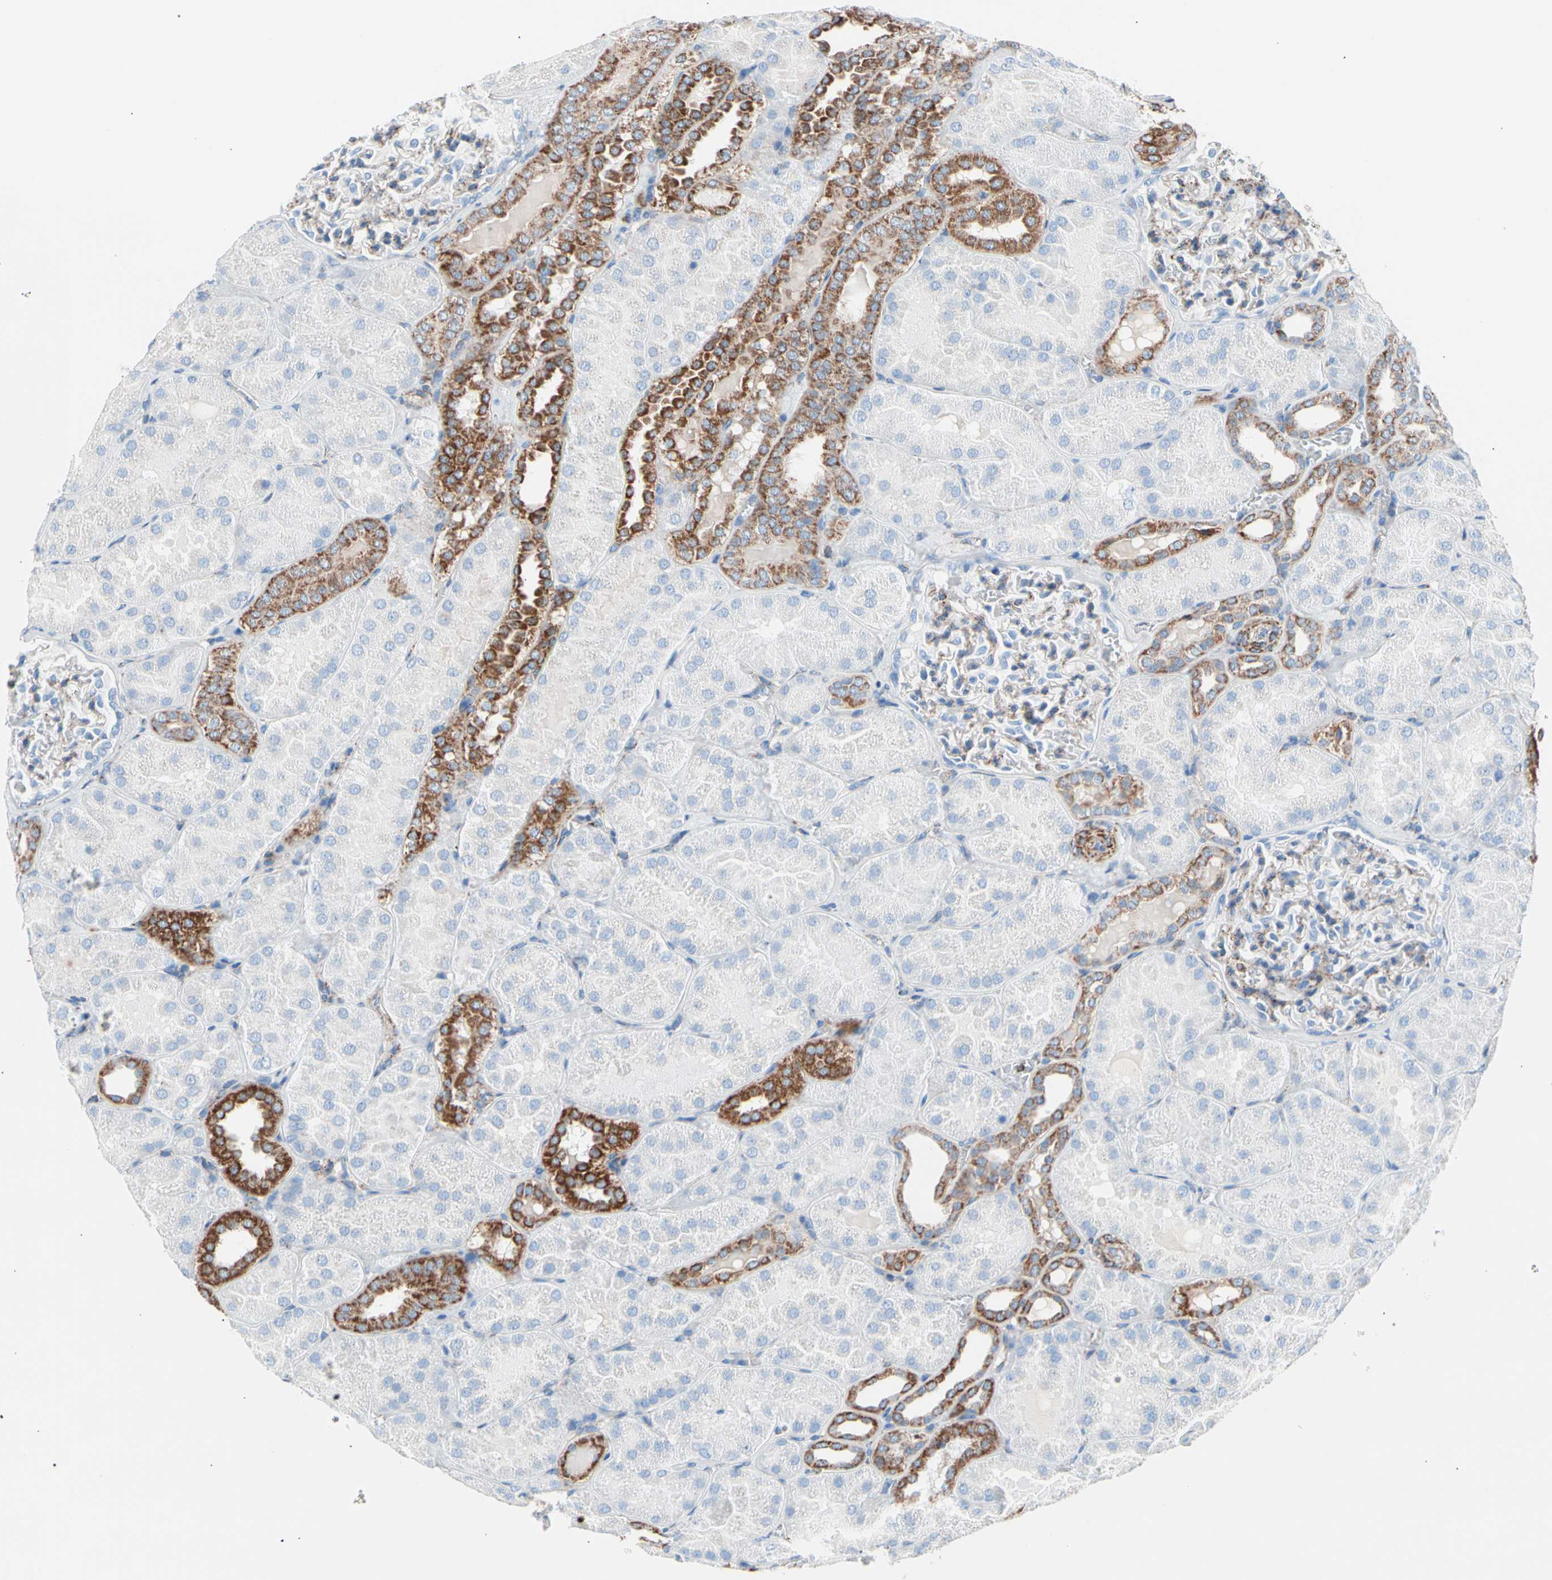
{"staining": {"intensity": "weak", "quantity": "<25%", "location": "cytoplasmic/membranous"}, "tissue": "kidney", "cell_type": "Cells in glomeruli", "image_type": "normal", "snomed": [{"axis": "morphology", "description": "Normal tissue, NOS"}, {"axis": "topography", "description": "Kidney"}], "caption": "This is an immunohistochemistry micrograph of benign human kidney. There is no staining in cells in glomeruli.", "gene": "HK1", "patient": {"sex": "male", "age": 28}}